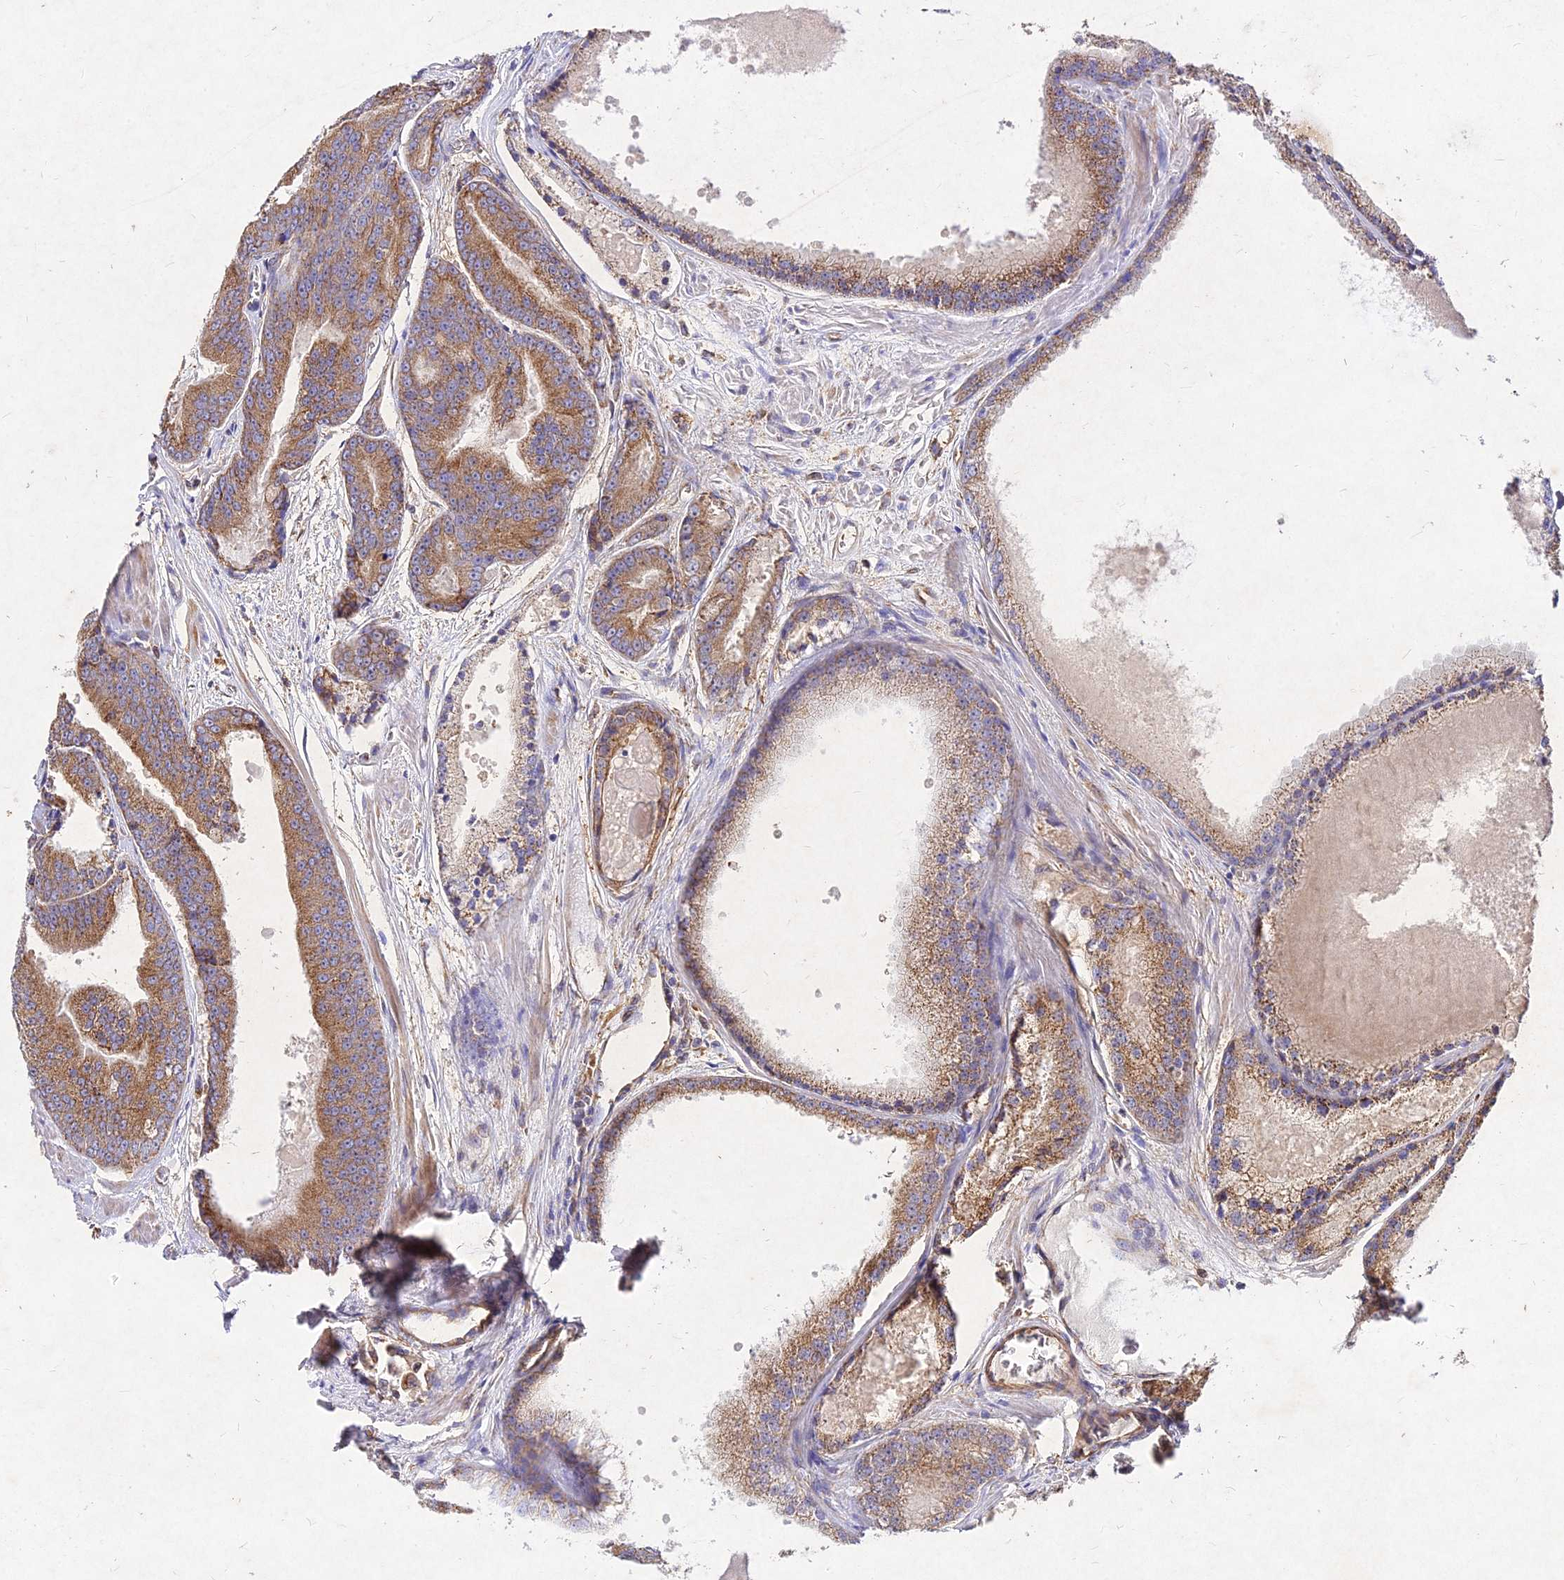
{"staining": {"intensity": "moderate", "quantity": ">75%", "location": "cytoplasmic/membranous"}, "tissue": "prostate cancer", "cell_type": "Tumor cells", "image_type": "cancer", "snomed": [{"axis": "morphology", "description": "Adenocarcinoma, High grade"}, {"axis": "topography", "description": "Prostate"}], "caption": "Prostate cancer (adenocarcinoma (high-grade)) stained with immunohistochemistry shows moderate cytoplasmic/membranous staining in approximately >75% of tumor cells.", "gene": "SKA1", "patient": {"sex": "male", "age": 61}}